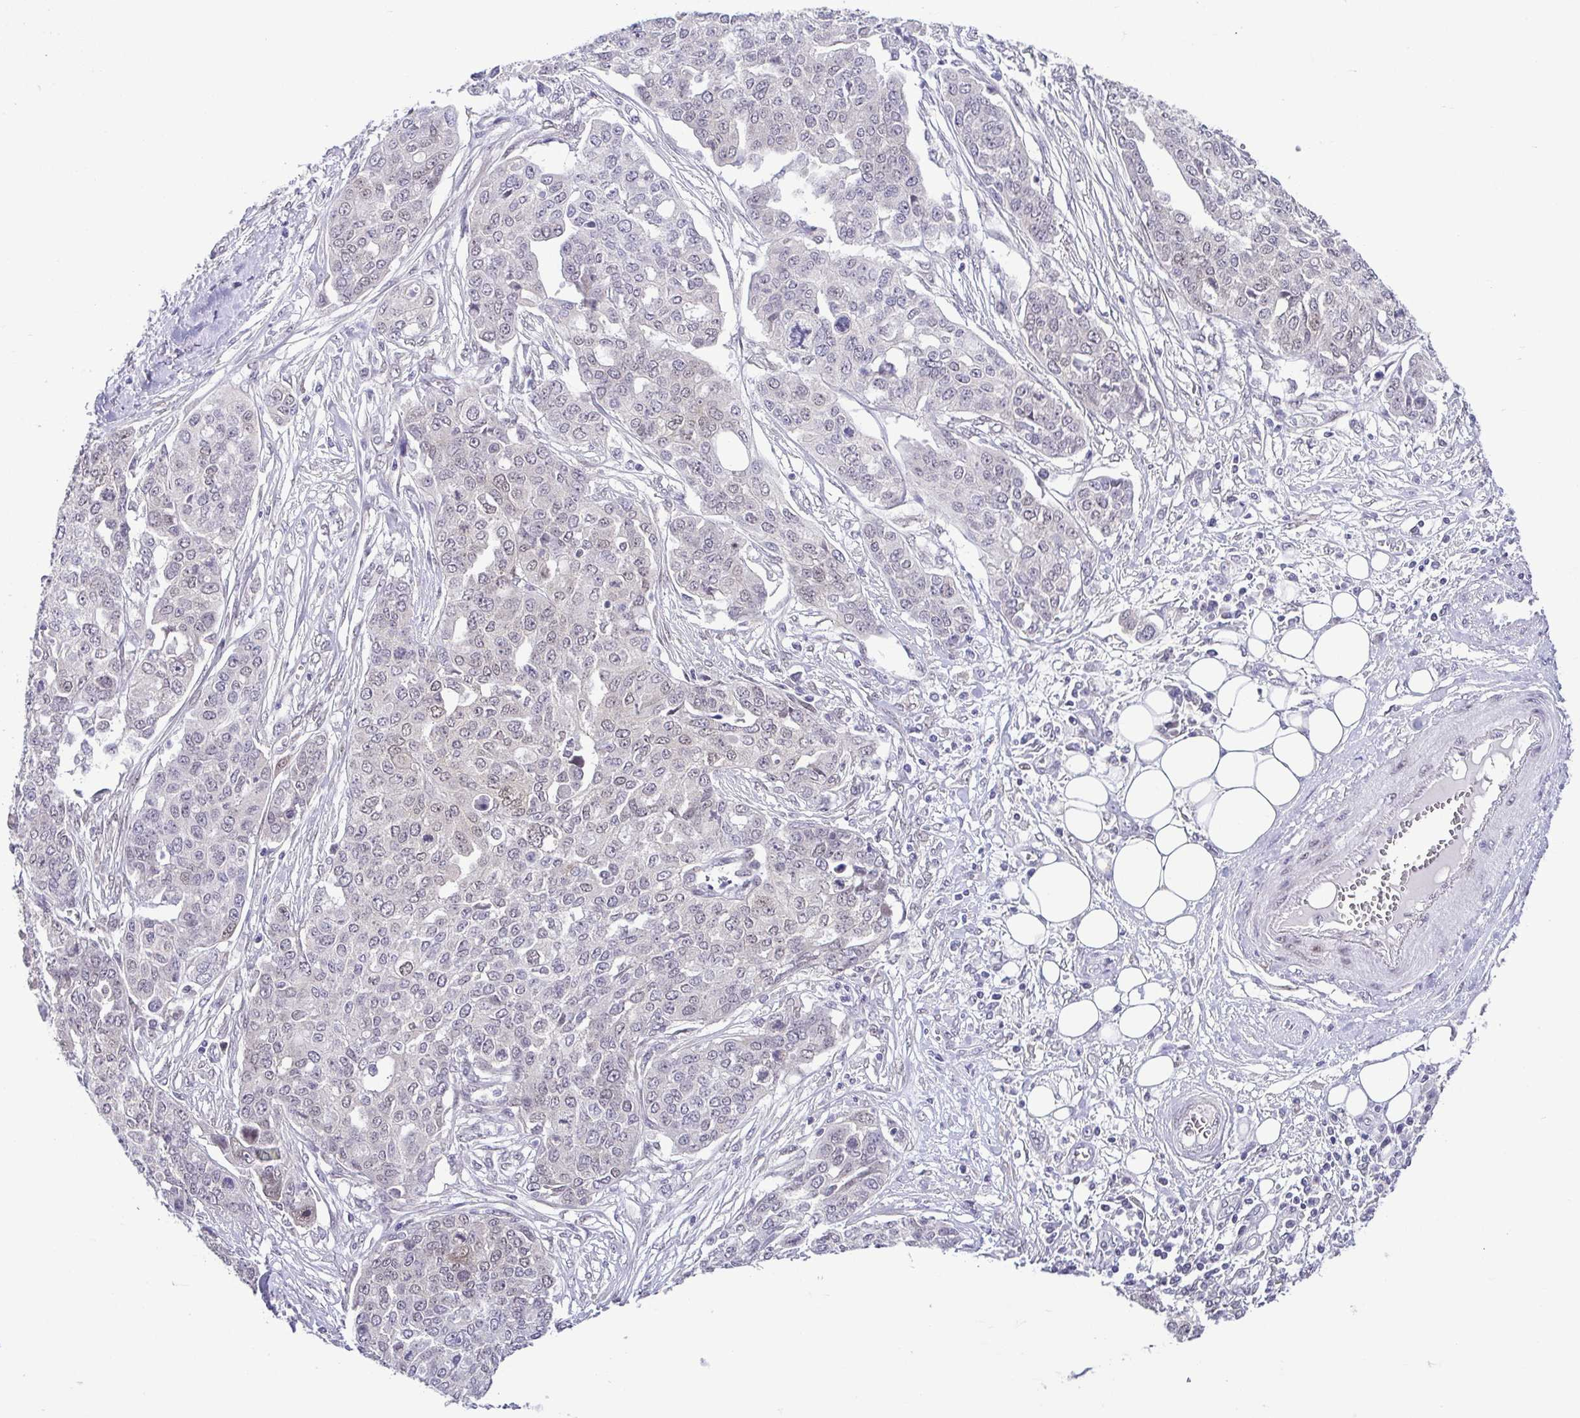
{"staining": {"intensity": "negative", "quantity": "none", "location": "none"}, "tissue": "ovarian cancer", "cell_type": "Tumor cells", "image_type": "cancer", "snomed": [{"axis": "morphology", "description": "Cystadenocarcinoma, serous, NOS"}, {"axis": "topography", "description": "Soft tissue"}, {"axis": "topography", "description": "Ovary"}], "caption": "There is no significant positivity in tumor cells of ovarian cancer (serous cystadenocarcinoma).", "gene": "RBM3", "patient": {"sex": "female", "age": 57}}